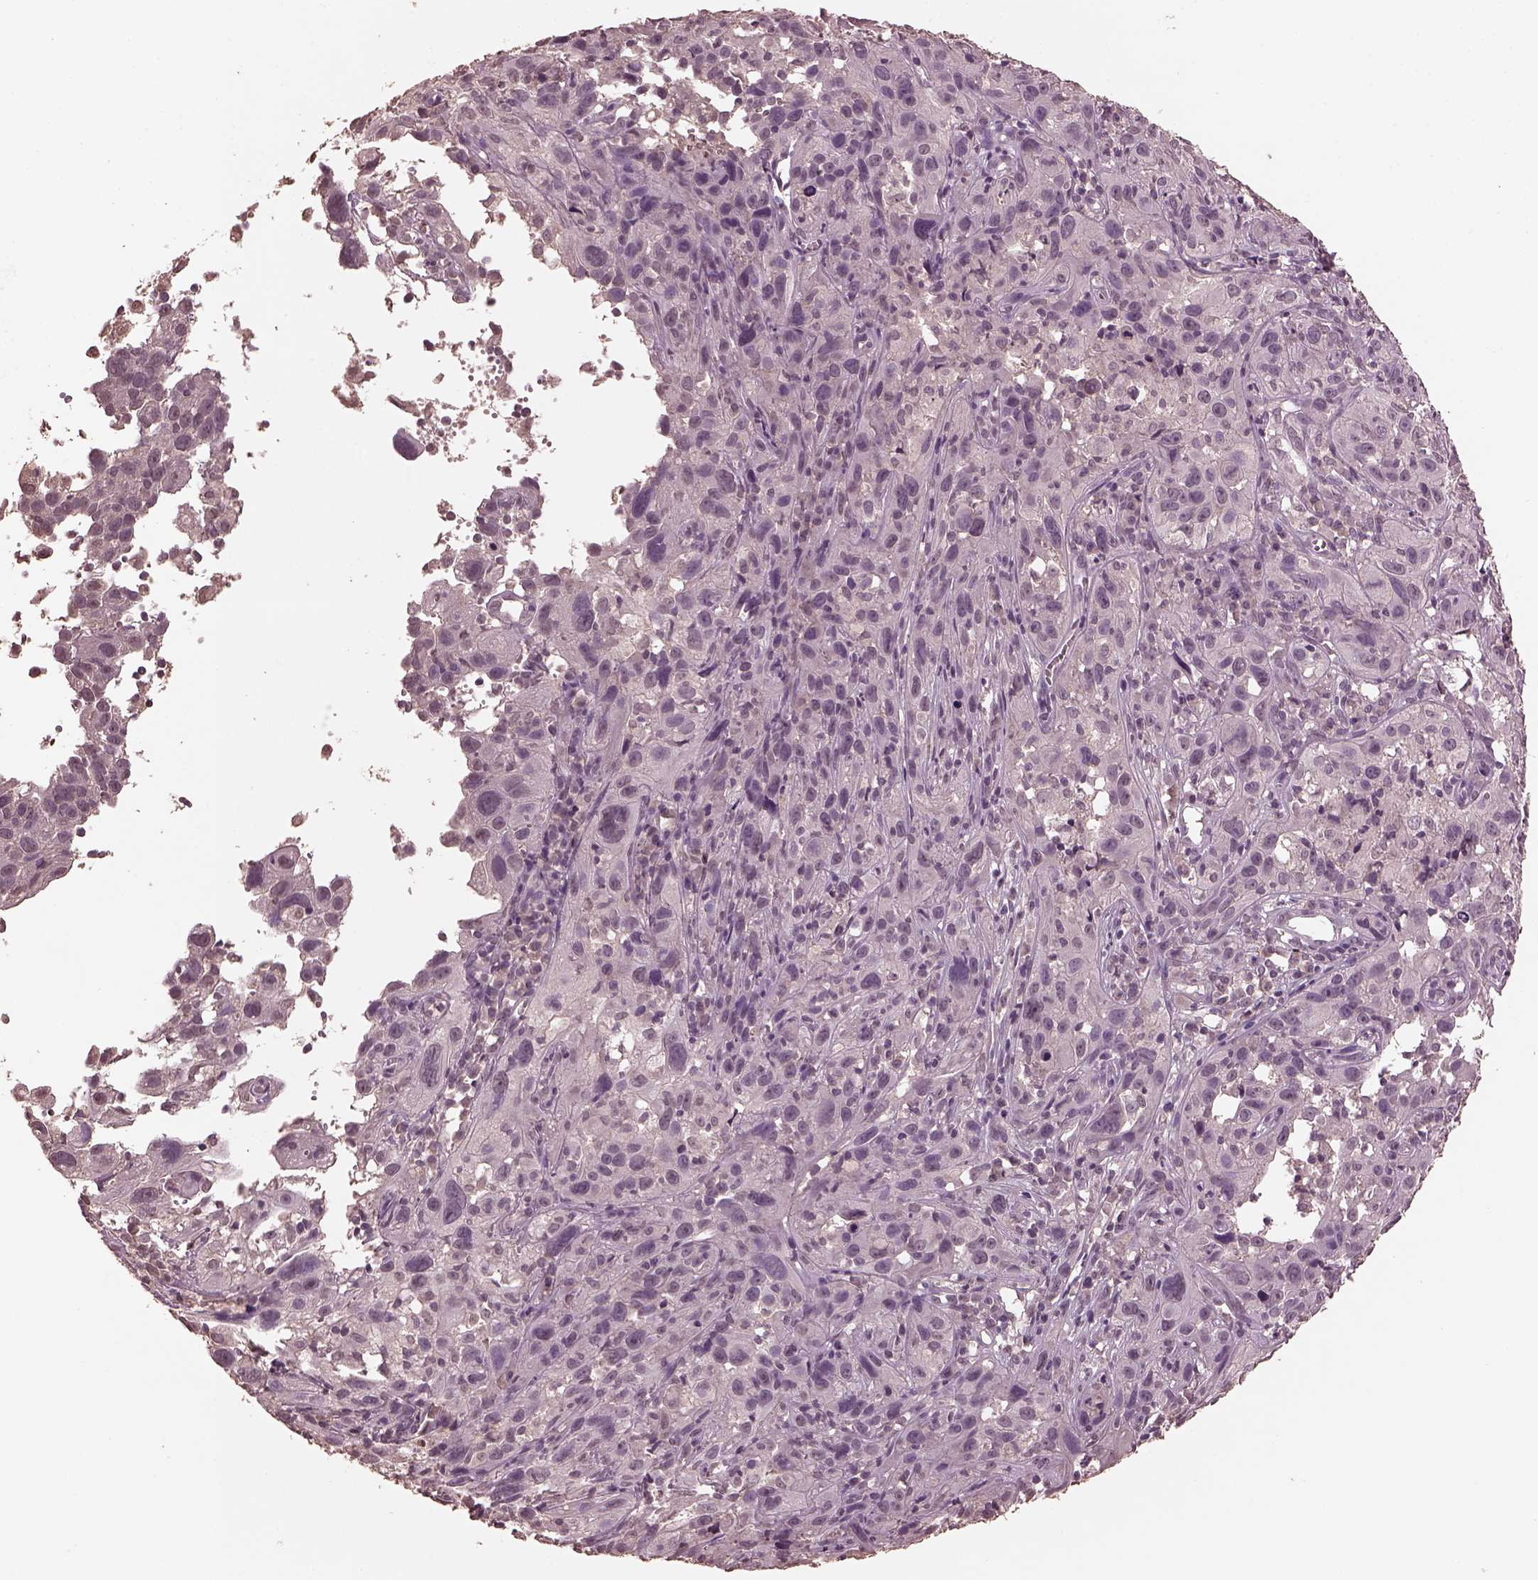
{"staining": {"intensity": "negative", "quantity": "none", "location": "none"}, "tissue": "cervical cancer", "cell_type": "Tumor cells", "image_type": "cancer", "snomed": [{"axis": "morphology", "description": "Squamous cell carcinoma, NOS"}, {"axis": "topography", "description": "Cervix"}], "caption": "There is no significant expression in tumor cells of cervical cancer.", "gene": "CPT1C", "patient": {"sex": "female", "age": 37}}